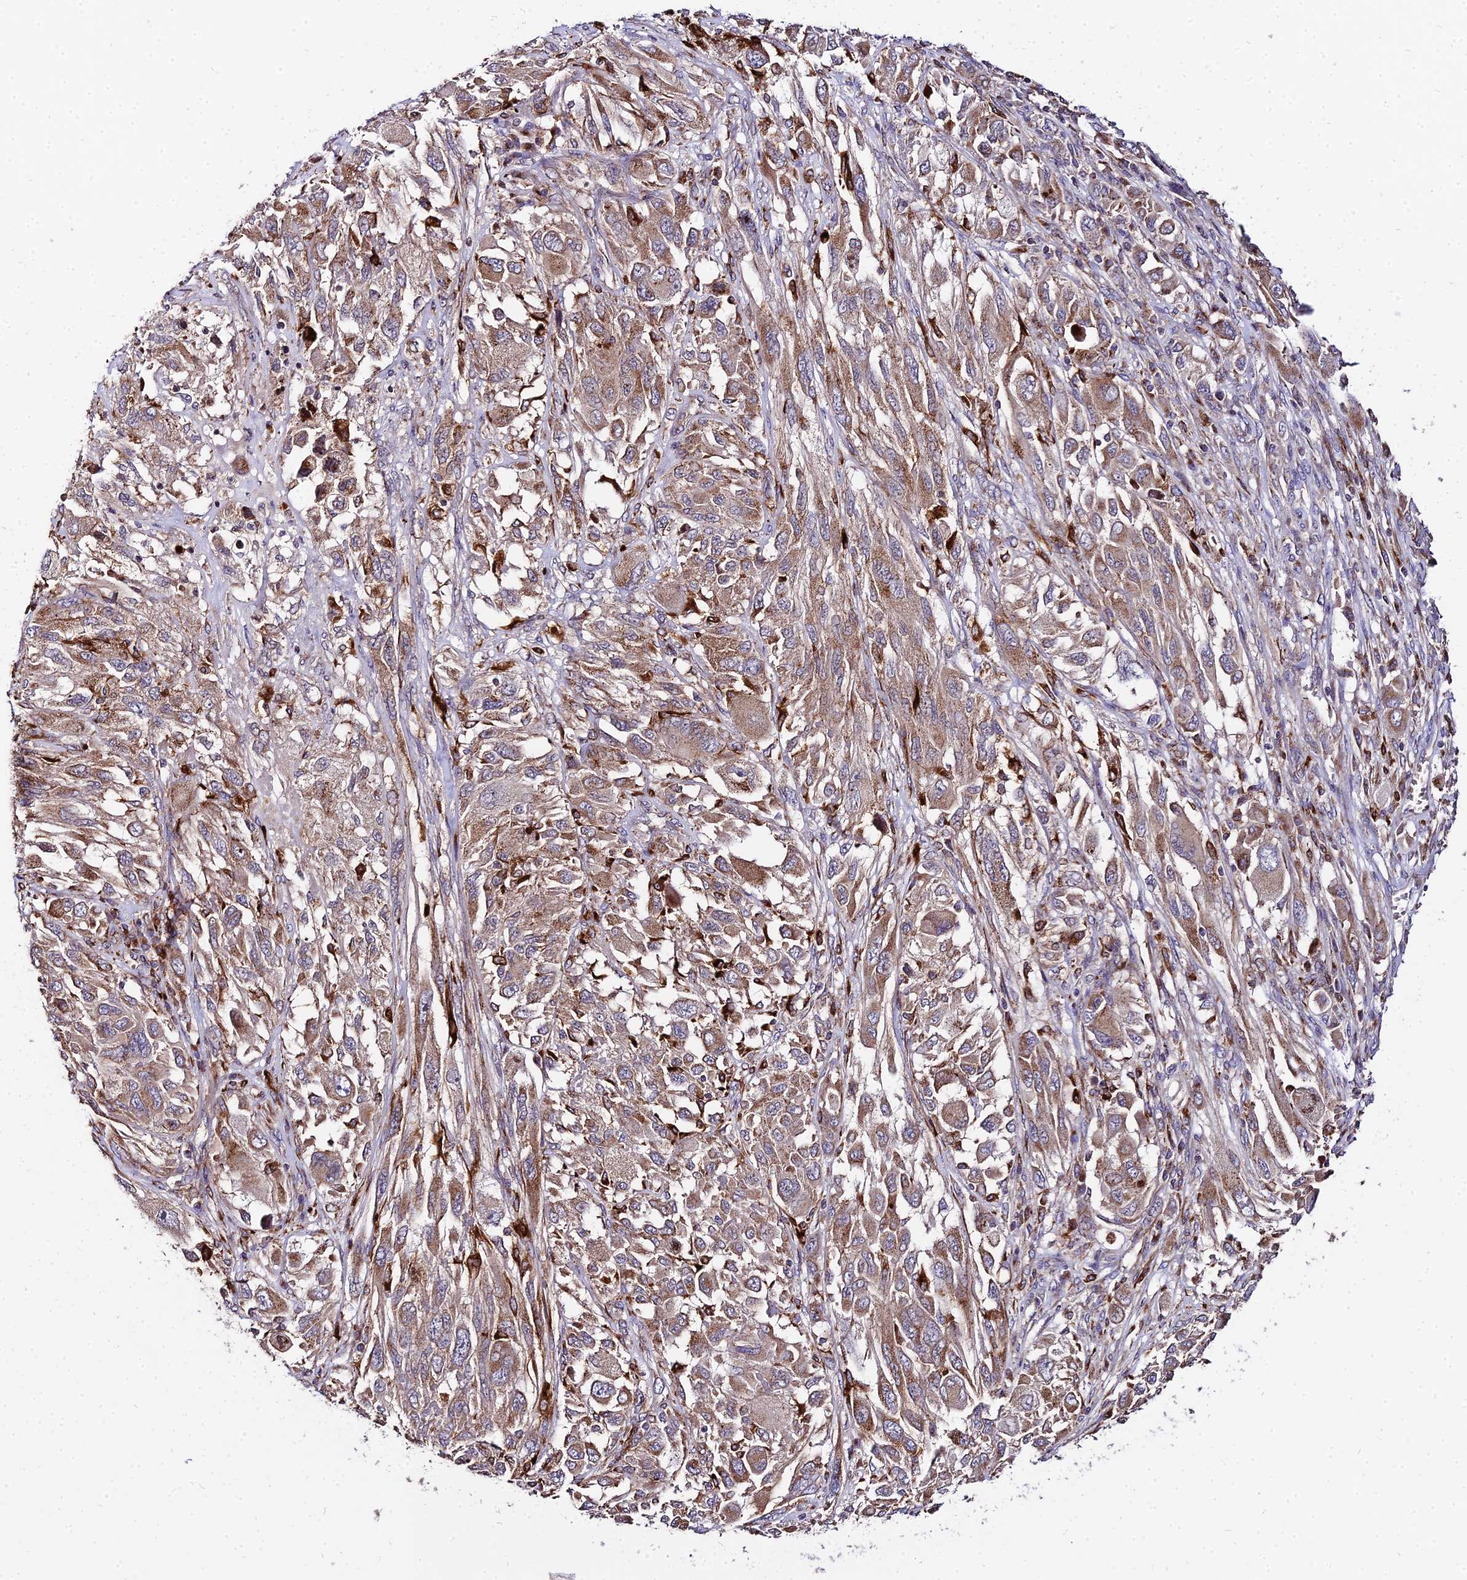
{"staining": {"intensity": "moderate", "quantity": ">75%", "location": "cytoplasmic/membranous"}, "tissue": "melanoma", "cell_type": "Tumor cells", "image_type": "cancer", "snomed": [{"axis": "morphology", "description": "Malignant melanoma, NOS"}, {"axis": "topography", "description": "Skin"}], "caption": "This is a histology image of immunohistochemistry (IHC) staining of malignant melanoma, which shows moderate positivity in the cytoplasmic/membranous of tumor cells.", "gene": "PEX19", "patient": {"sex": "female", "age": 91}}